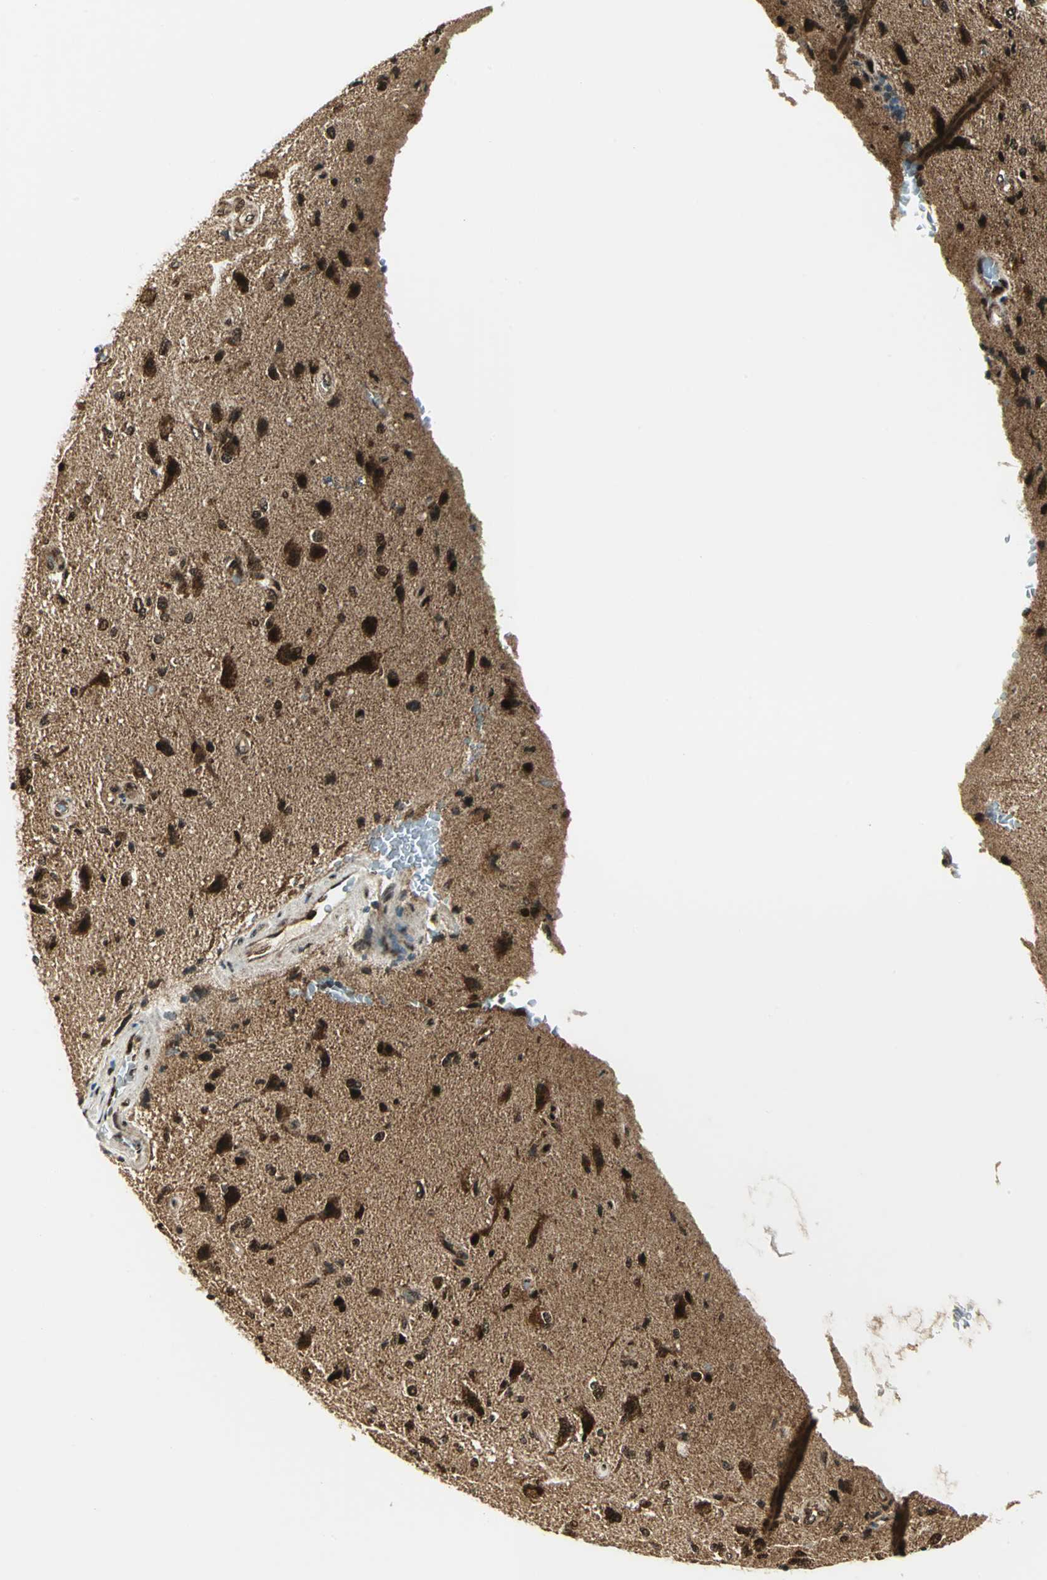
{"staining": {"intensity": "strong", "quantity": ">75%", "location": "cytoplasmic/membranous,nuclear"}, "tissue": "glioma", "cell_type": "Tumor cells", "image_type": "cancer", "snomed": [{"axis": "morphology", "description": "Normal tissue, NOS"}, {"axis": "morphology", "description": "Glioma, malignant, High grade"}, {"axis": "topography", "description": "Cerebral cortex"}], "caption": "Protein staining by immunohistochemistry displays strong cytoplasmic/membranous and nuclear staining in about >75% of tumor cells in glioma.", "gene": "COPS5", "patient": {"sex": "male", "age": 77}}